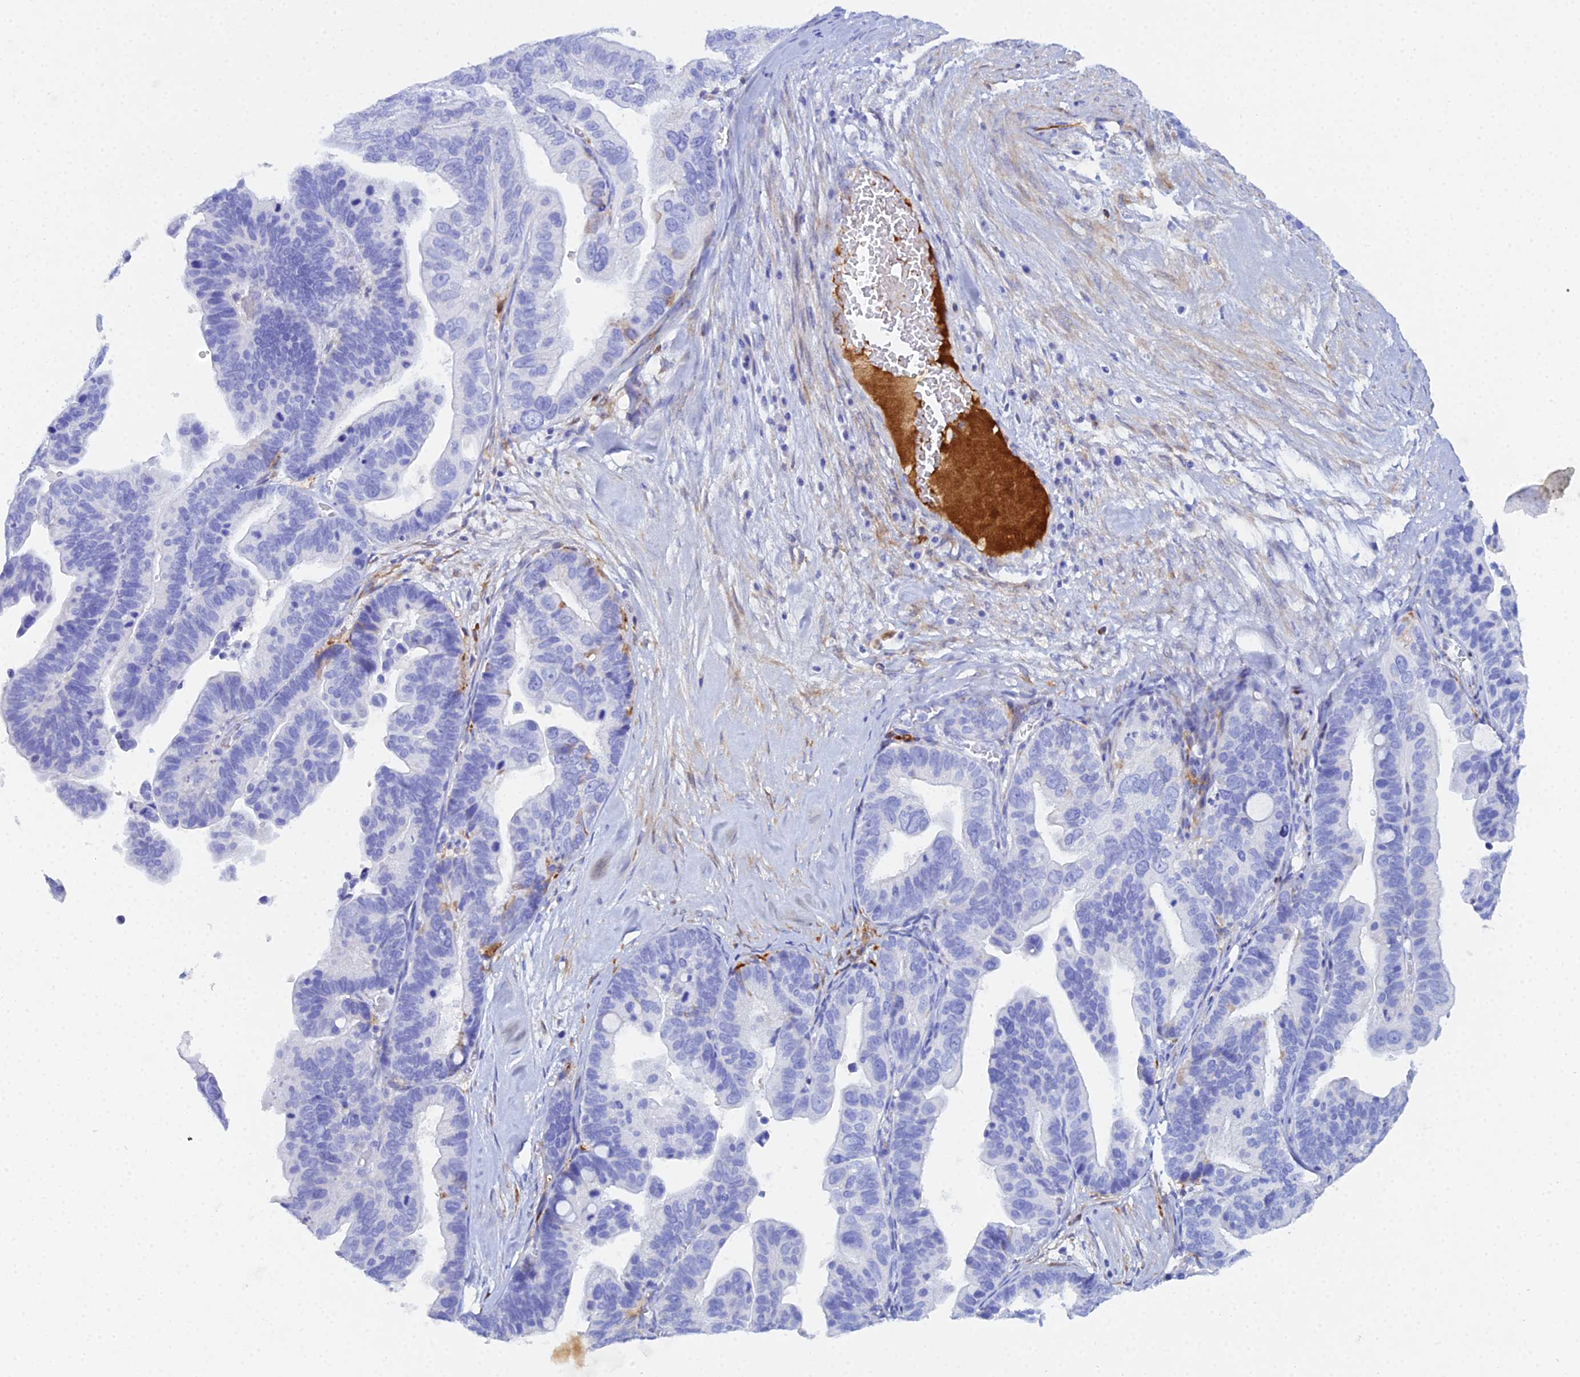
{"staining": {"intensity": "negative", "quantity": "none", "location": "none"}, "tissue": "ovarian cancer", "cell_type": "Tumor cells", "image_type": "cancer", "snomed": [{"axis": "morphology", "description": "Cystadenocarcinoma, serous, NOS"}, {"axis": "topography", "description": "Ovary"}], "caption": "Histopathology image shows no protein staining in tumor cells of serous cystadenocarcinoma (ovarian) tissue. Nuclei are stained in blue.", "gene": "CELA3A", "patient": {"sex": "female", "age": 56}}